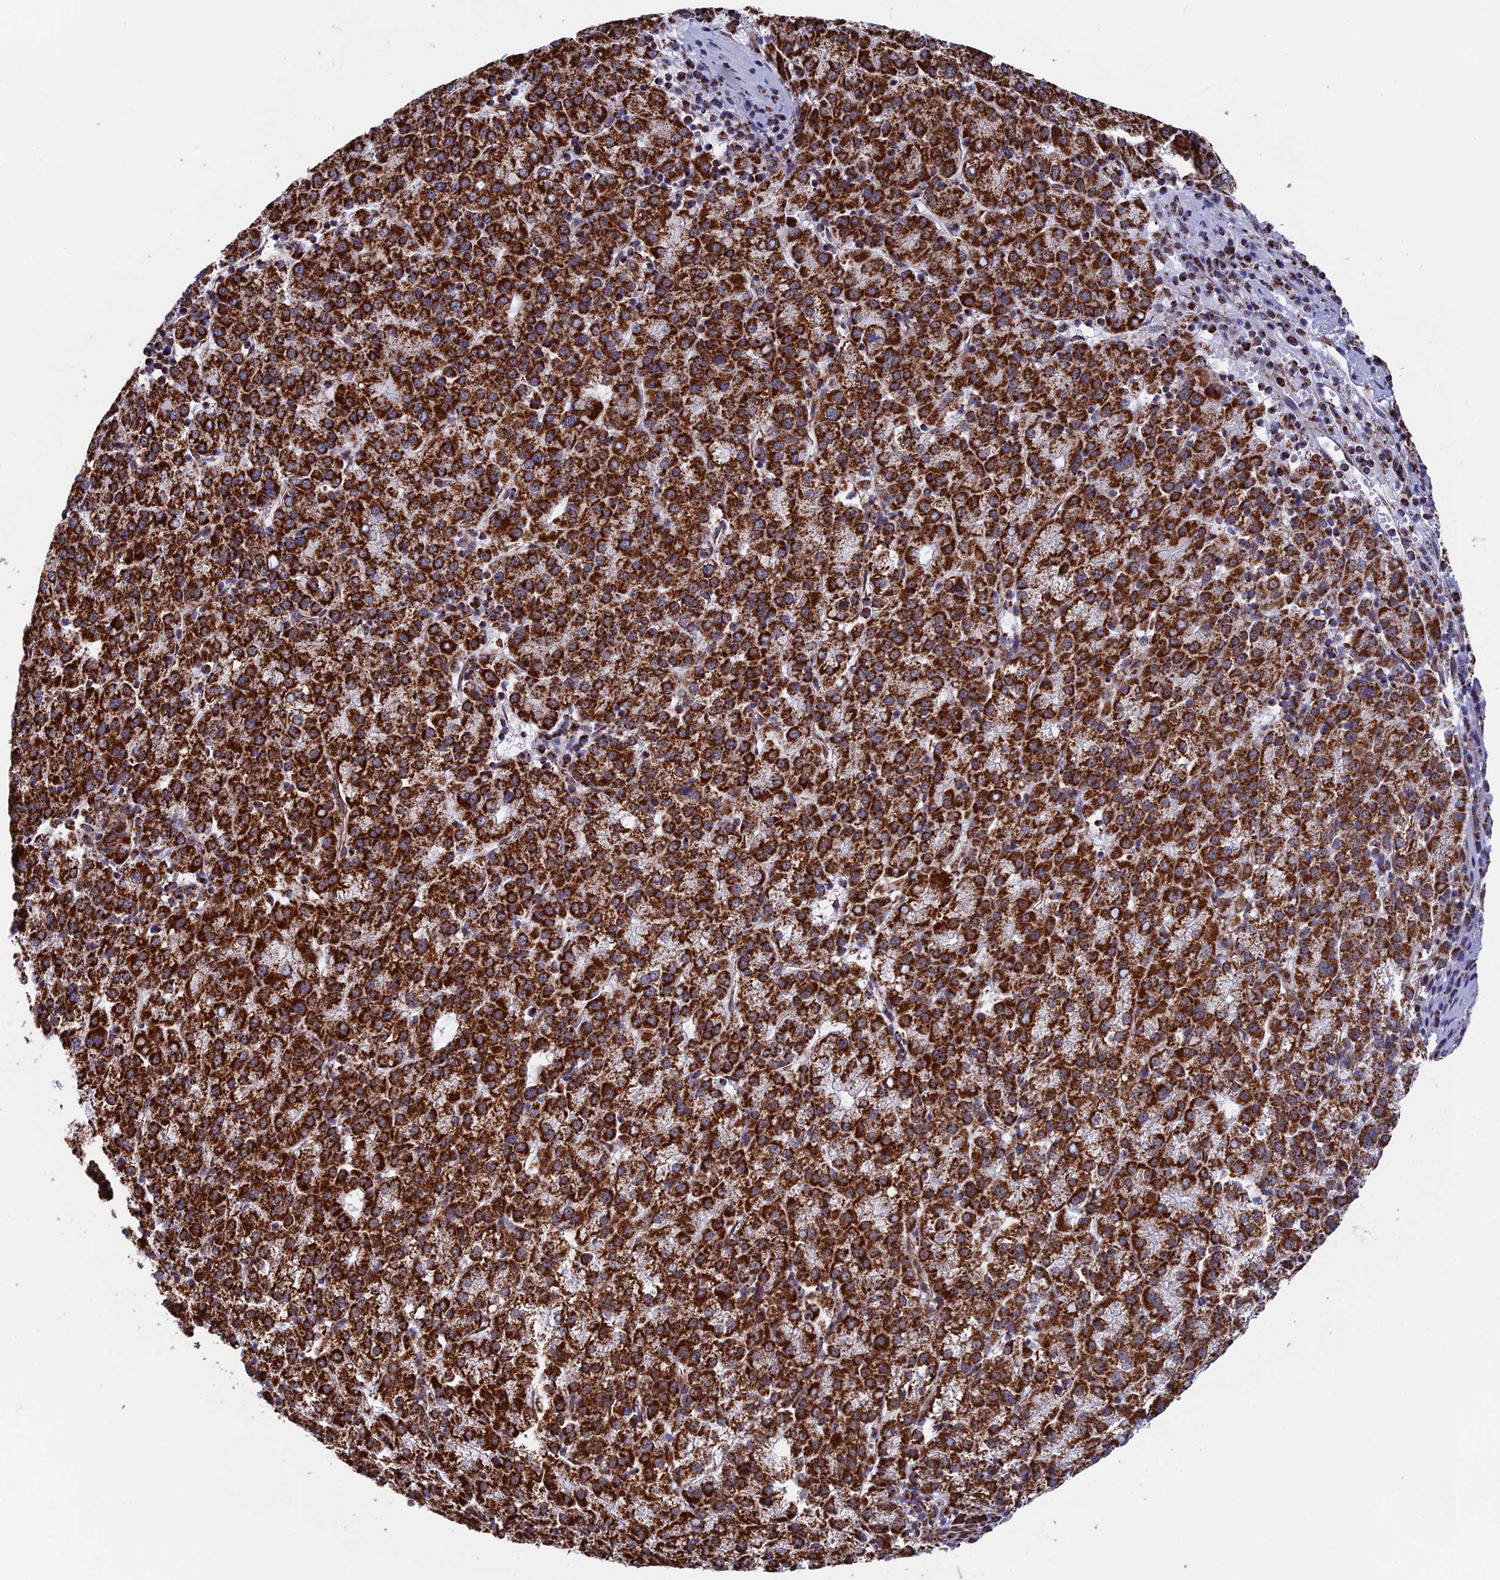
{"staining": {"intensity": "strong", "quantity": ">75%", "location": "cytoplasmic/membranous"}, "tissue": "liver cancer", "cell_type": "Tumor cells", "image_type": "cancer", "snomed": [{"axis": "morphology", "description": "Carcinoma, Hepatocellular, NOS"}, {"axis": "topography", "description": "Liver"}], "caption": "A high amount of strong cytoplasmic/membranous staining is appreciated in approximately >75% of tumor cells in liver cancer (hepatocellular carcinoma) tissue.", "gene": "CDC16", "patient": {"sex": "female", "age": 58}}